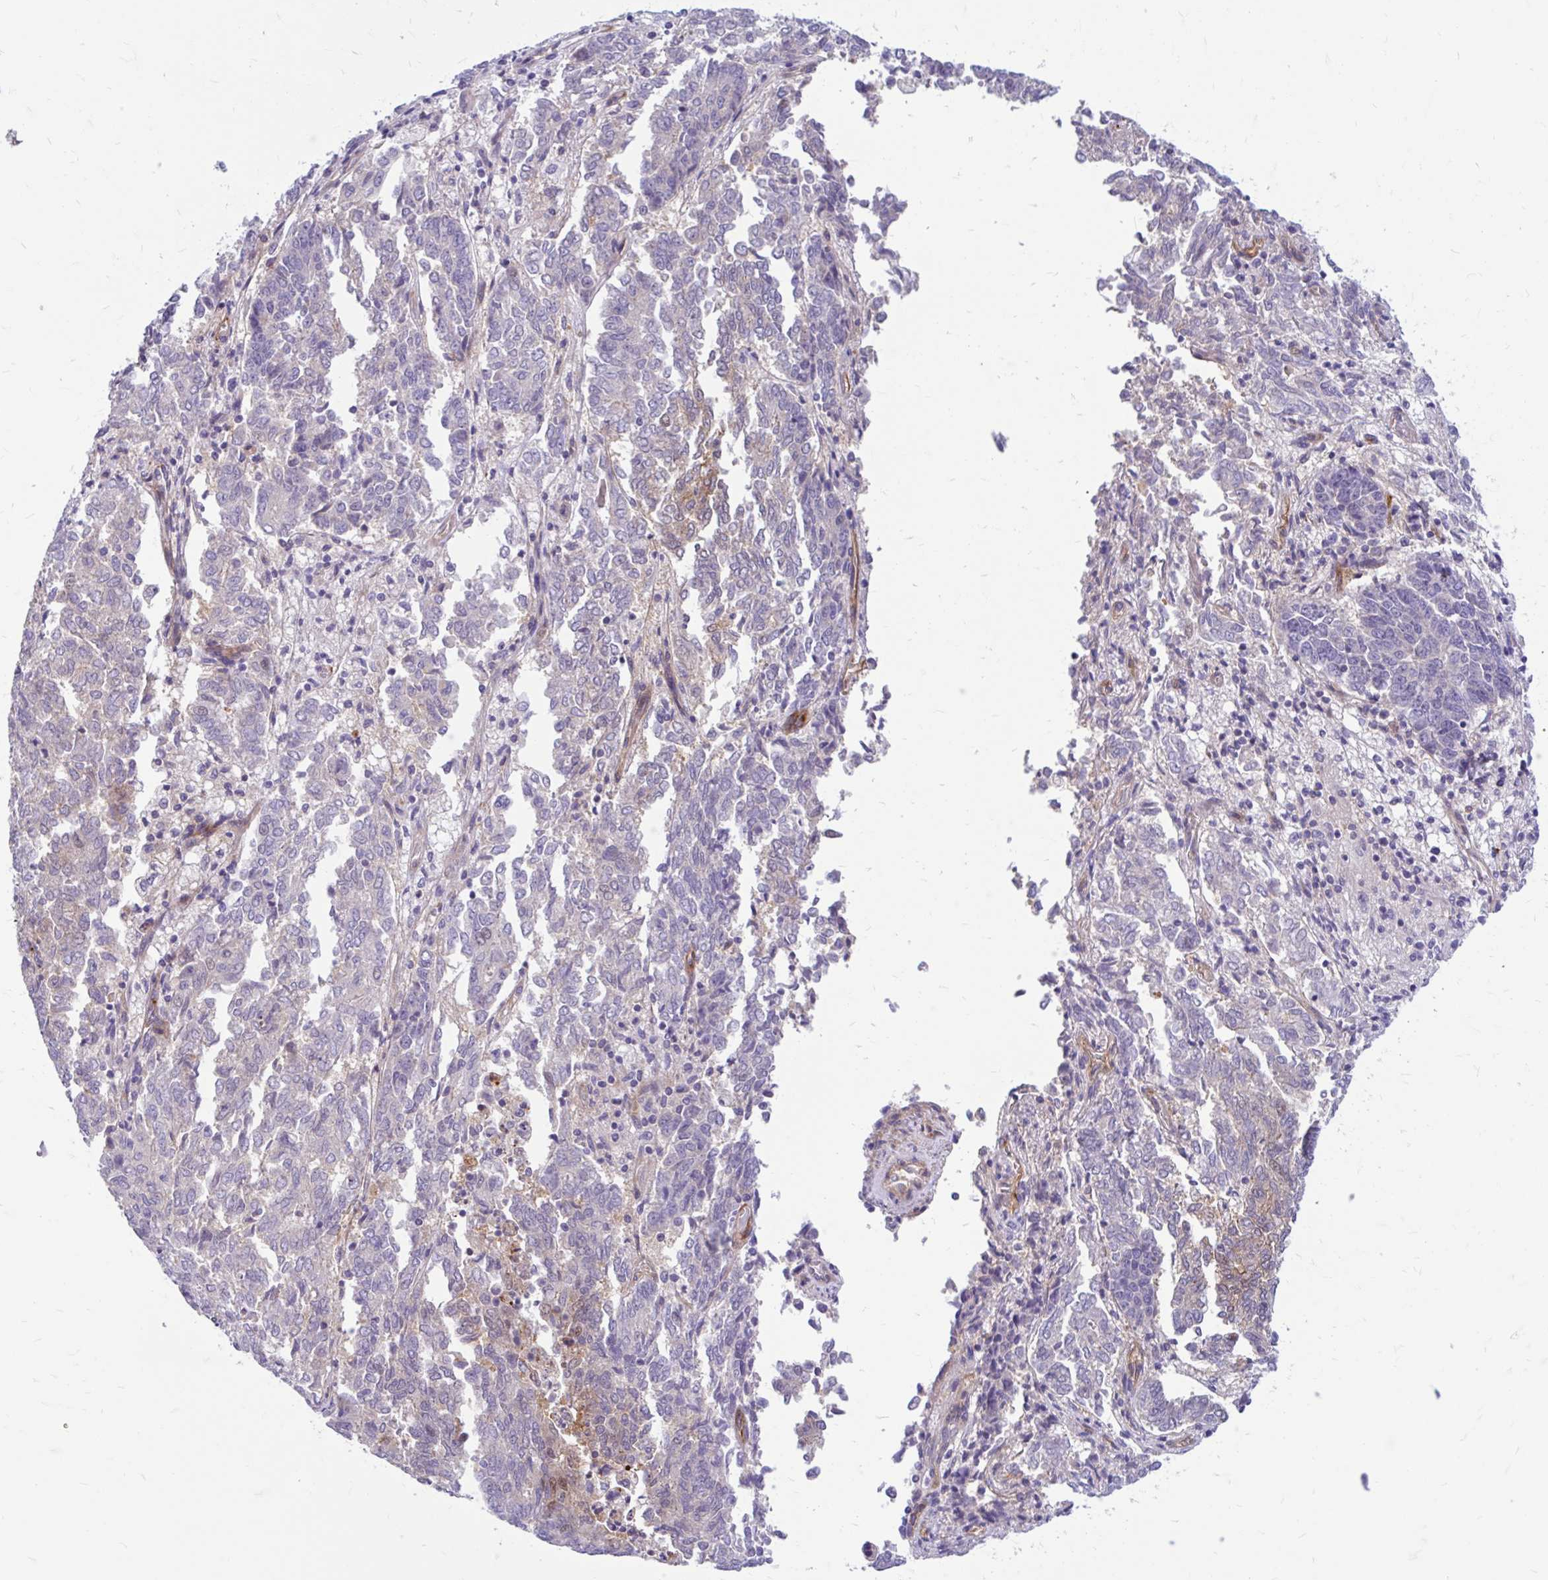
{"staining": {"intensity": "negative", "quantity": "none", "location": "none"}, "tissue": "endometrial cancer", "cell_type": "Tumor cells", "image_type": "cancer", "snomed": [{"axis": "morphology", "description": "Adenocarcinoma, NOS"}, {"axis": "topography", "description": "Endometrium"}], "caption": "This is an immunohistochemistry histopathology image of human endometrial adenocarcinoma. There is no staining in tumor cells.", "gene": "ESPNL", "patient": {"sex": "female", "age": 80}}